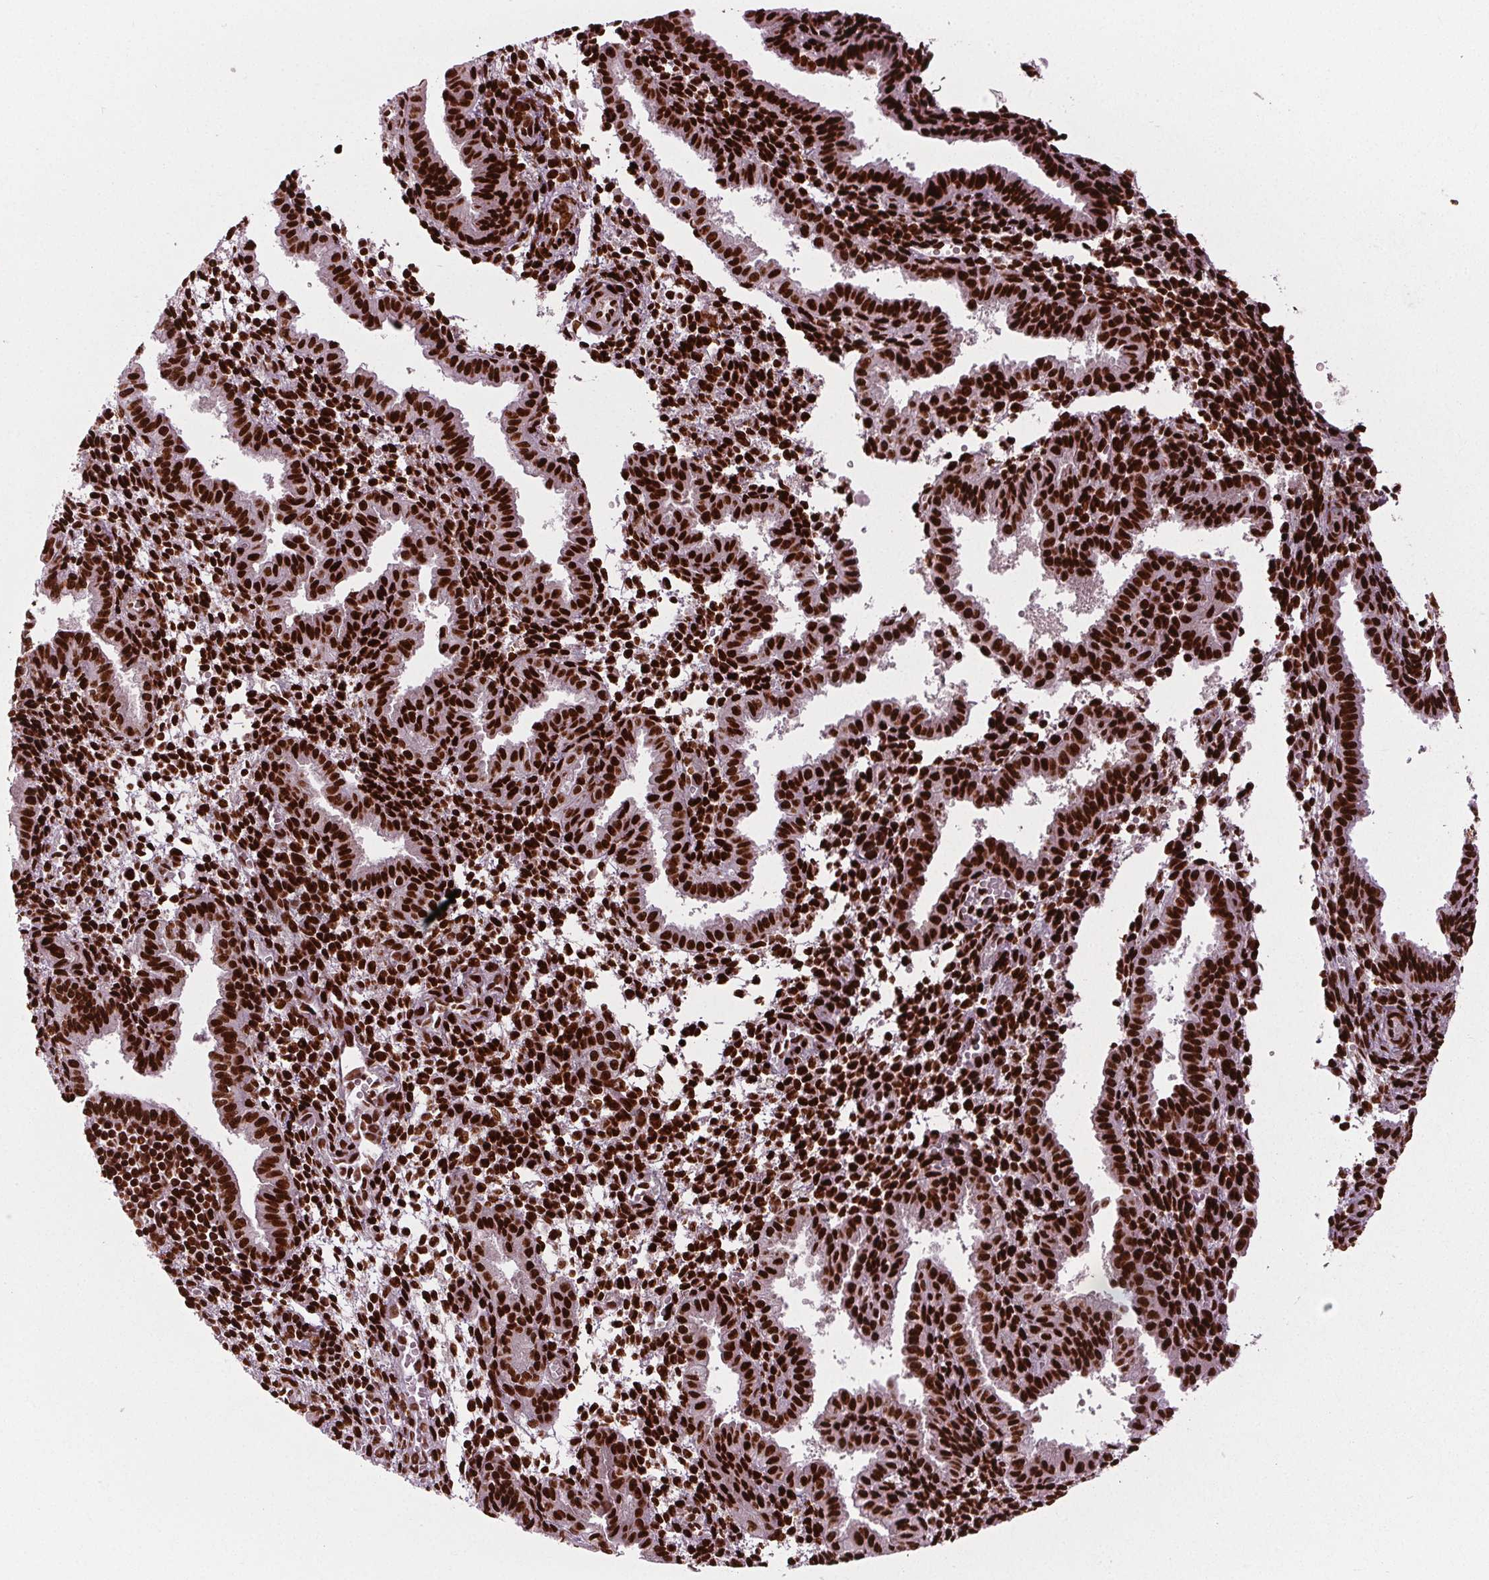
{"staining": {"intensity": "strong", "quantity": ">75%", "location": "nuclear"}, "tissue": "endometrium", "cell_type": "Cells in endometrial stroma", "image_type": "normal", "snomed": [{"axis": "morphology", "description": "Normal tissue, NOS"}, {"axis": "topography", "description": "Endometrium"}], "caption": "Immunohistochemistry (IHC) image of normal endometrium: human endometrium stained using IHC exhibits high levels of strong protein expression localized specifically in the nuclear of cells in endometrial stroma, appearing as a nuclear brown color.", "gene": "BRD4", "patient": {"sex": "female", "age": 37}}